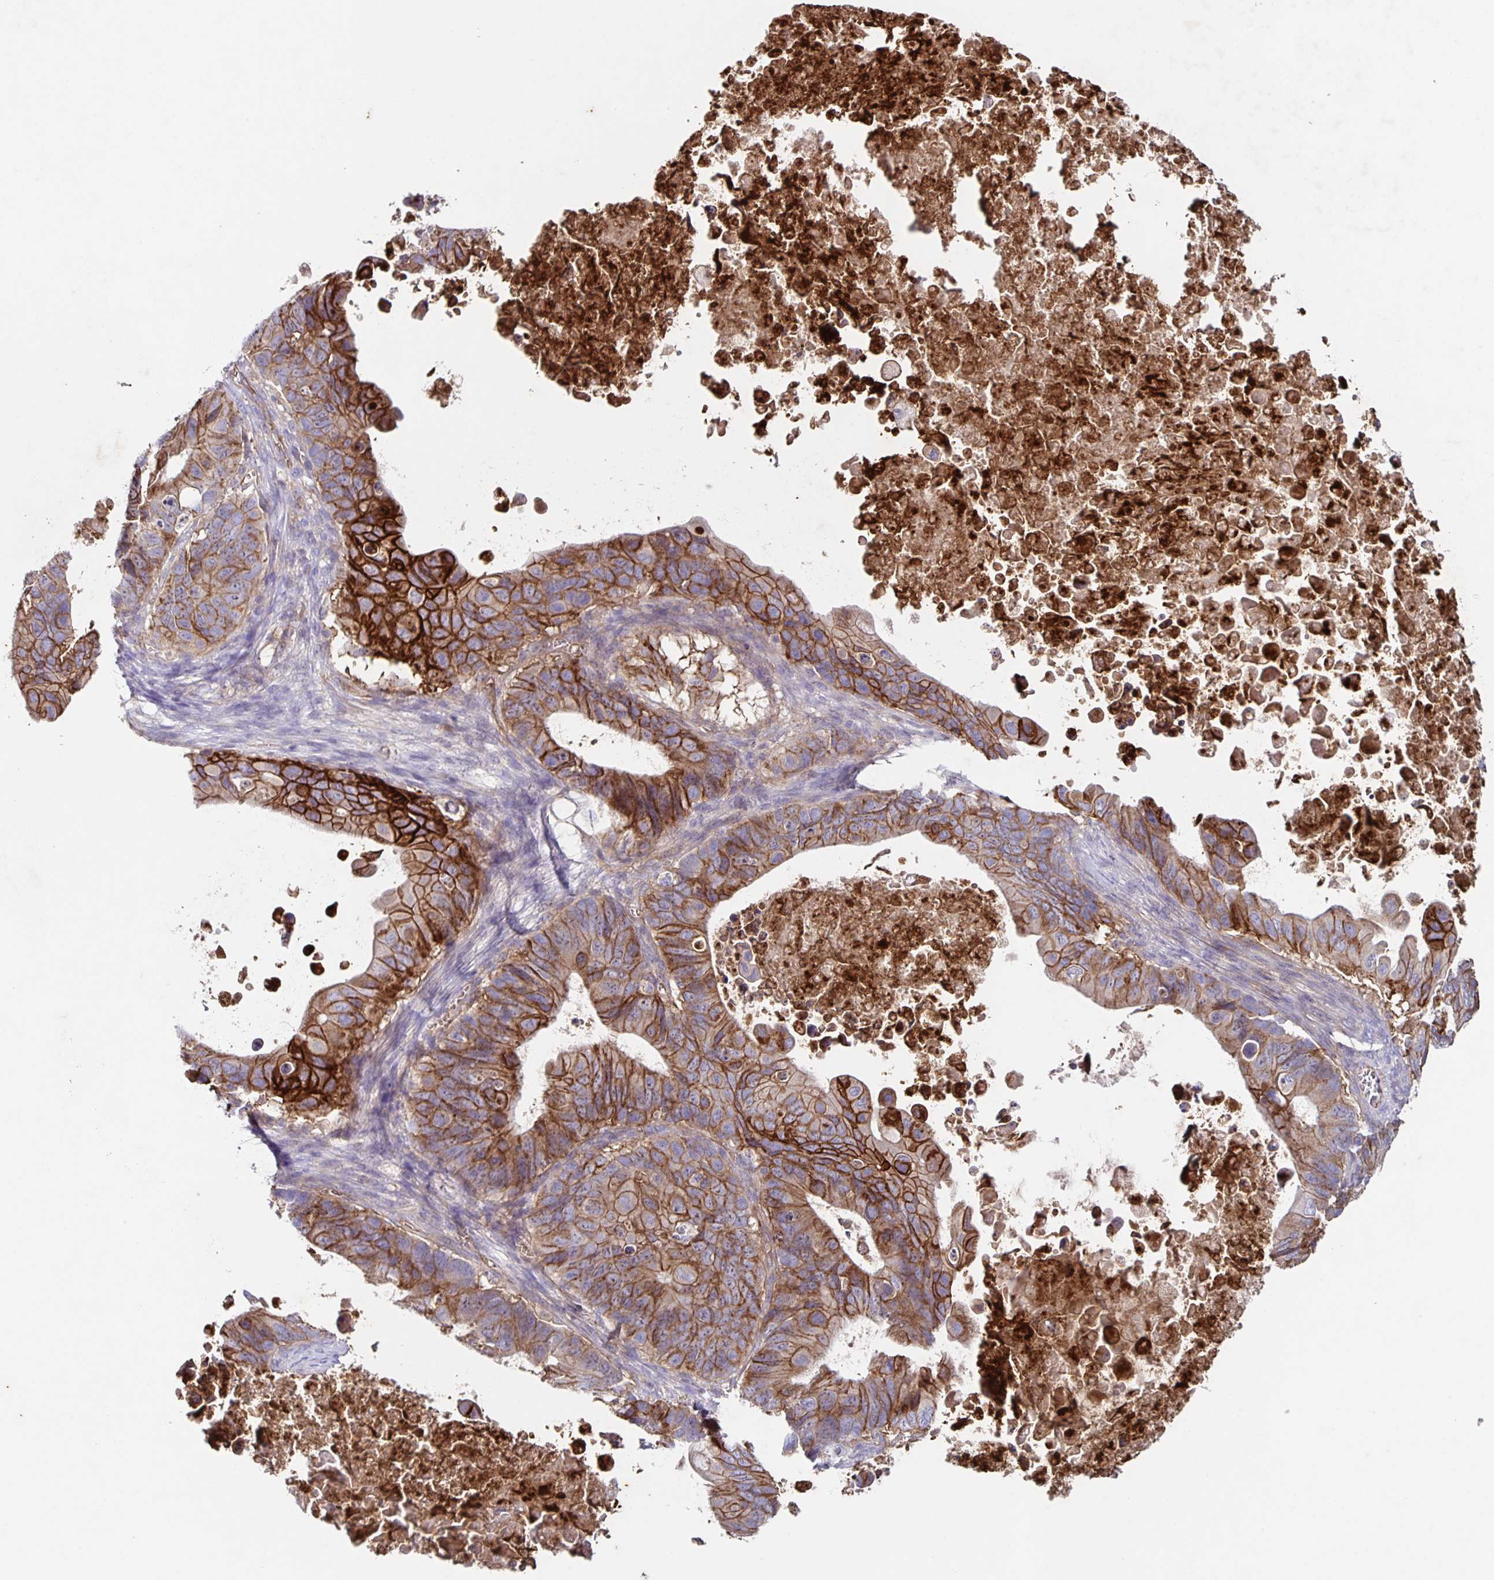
{"staining": {"intensity": "strong", "quantity": "25%-75%", "location": "cytoplasmic/membranous"}, "tissue": "ovarian cancer", "cell_type": "Tumor cells", "image_type": "cancer", "snomed": [{"axis": "morphology", "description": "Cystadenocarcinoma, mucinous, NOS"}, {"axis": "topography", "description": "Ovary"}], "caption": "An image of human ovarian cancer (mucinous cystadenocarcinoma) stained for a protein displays strong cytoplasmic/membranous brown staining in tumor cells.", "gene": "ITGA2", "patient": {"sex": "female", "age": 64}}